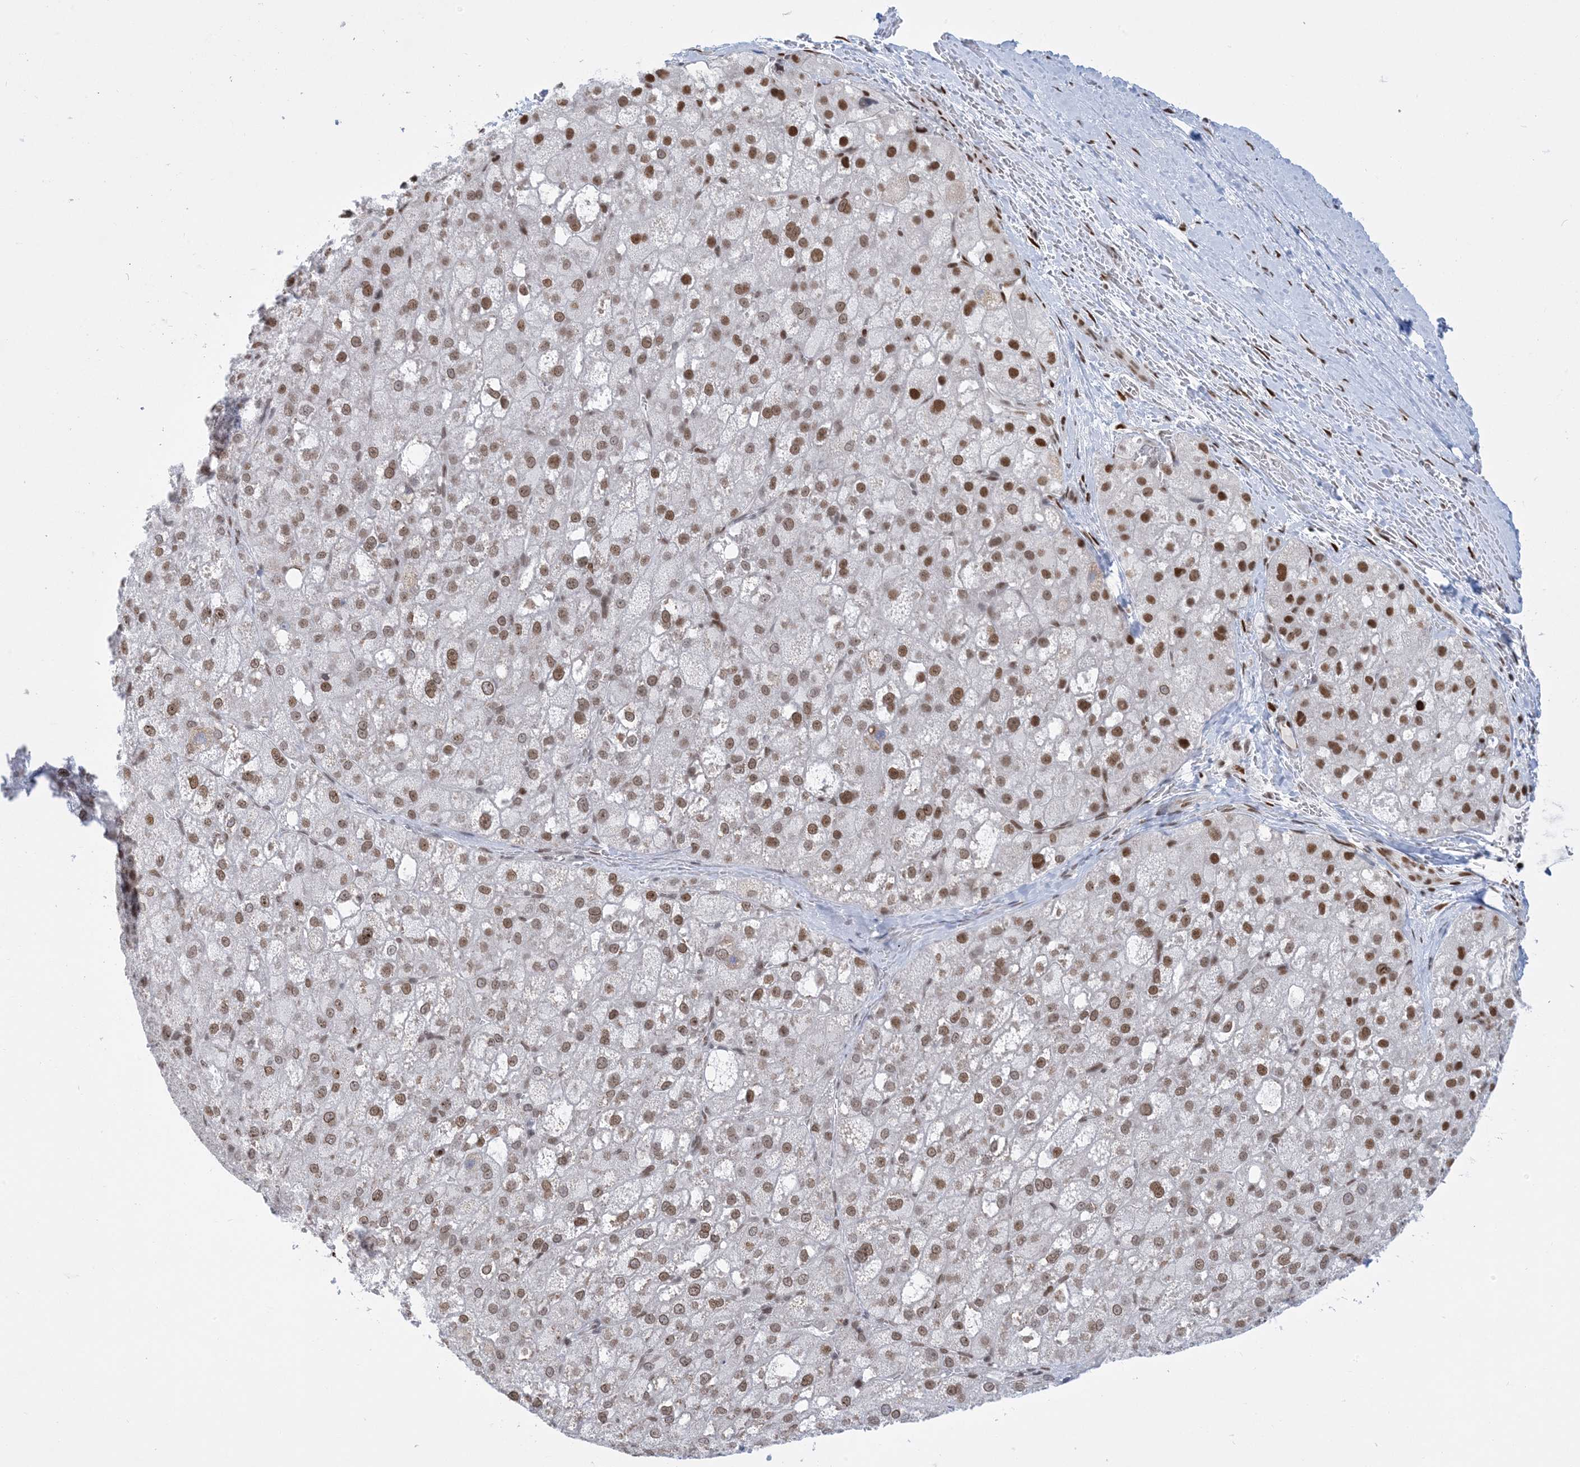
{"staining": {"intensity": "moderate", "quantity": ">75%", "location": "nuclear"}, "tissue": "liver cancer", "cell_type": "Tumor cells", "image_type": "cancer", "snomed": [{"axis": "morphology", "description": "Carcinoma, Hepatocellular, NOS"}, {"axis": "topography", "description": "Liver"}], "caption": "The micrograph displays immunohistochemical staining of liver hepatocellular carcinoma. There is moderate nuclear expression is seen in approximately >75% of tumor cells. (IHC, brightfield microscopy, high magnification).", "gene": "PCYT1A", "patient": {"sex": "male", "age": 57}}